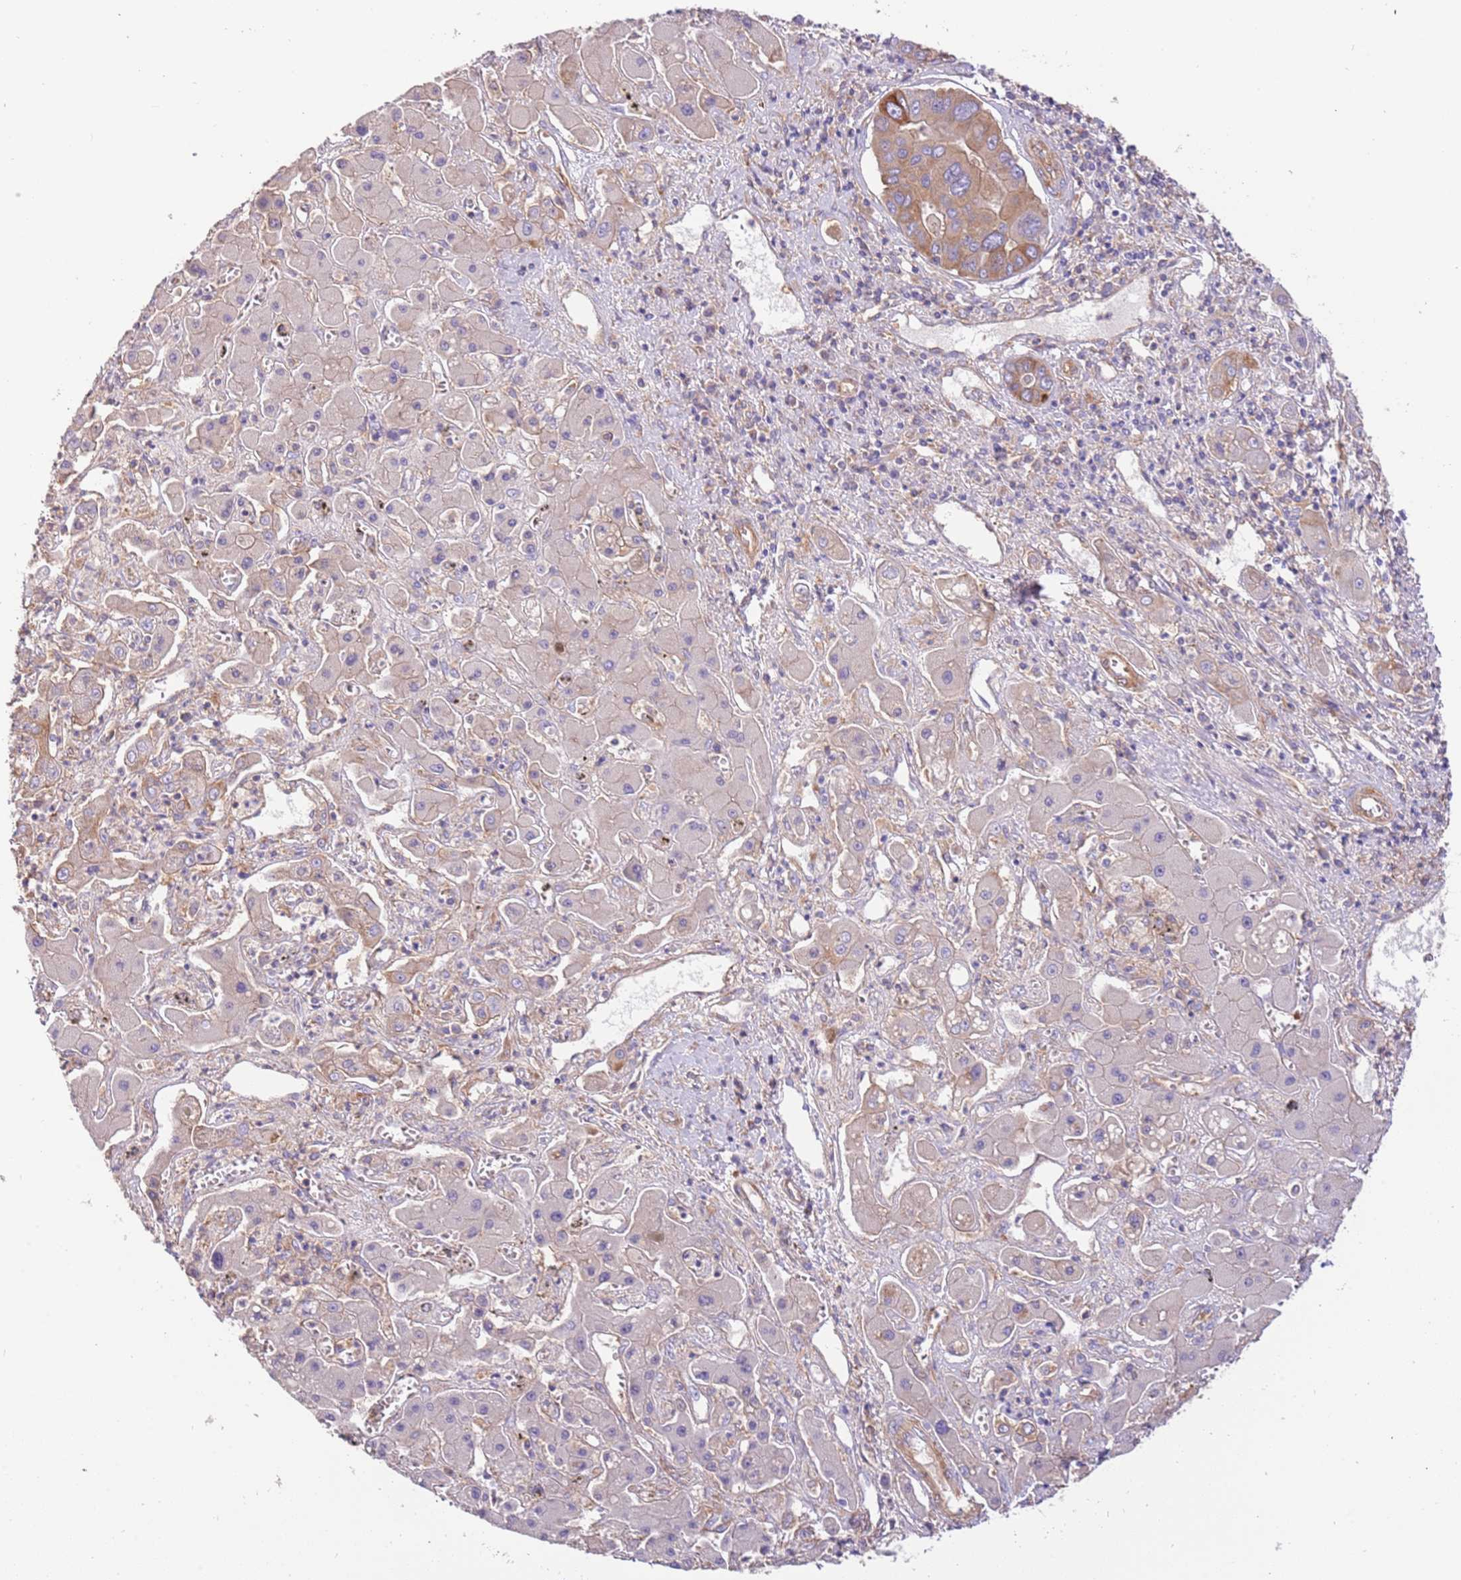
{"staining": {"intensity": "moderate", "quantity": "<25%", "location": "cytoplasmic/membranous"}, "tissue": "liver cancer", "cell_type": "Tumor cells", "image_type": "cancer", "snomed": [{"axis": "morphology", "description": "Cholangiocarcinoma"}, {"axis": "topography", "description": "Liver"}], "caption": "Cholangiocarcinoma (liver) tissue shows moderate cytoplasmic/membranous positivity in approximately <25% of tumor cells", "gene": "NAALADL1", "patient": {"sex": "male", "age": 67}}